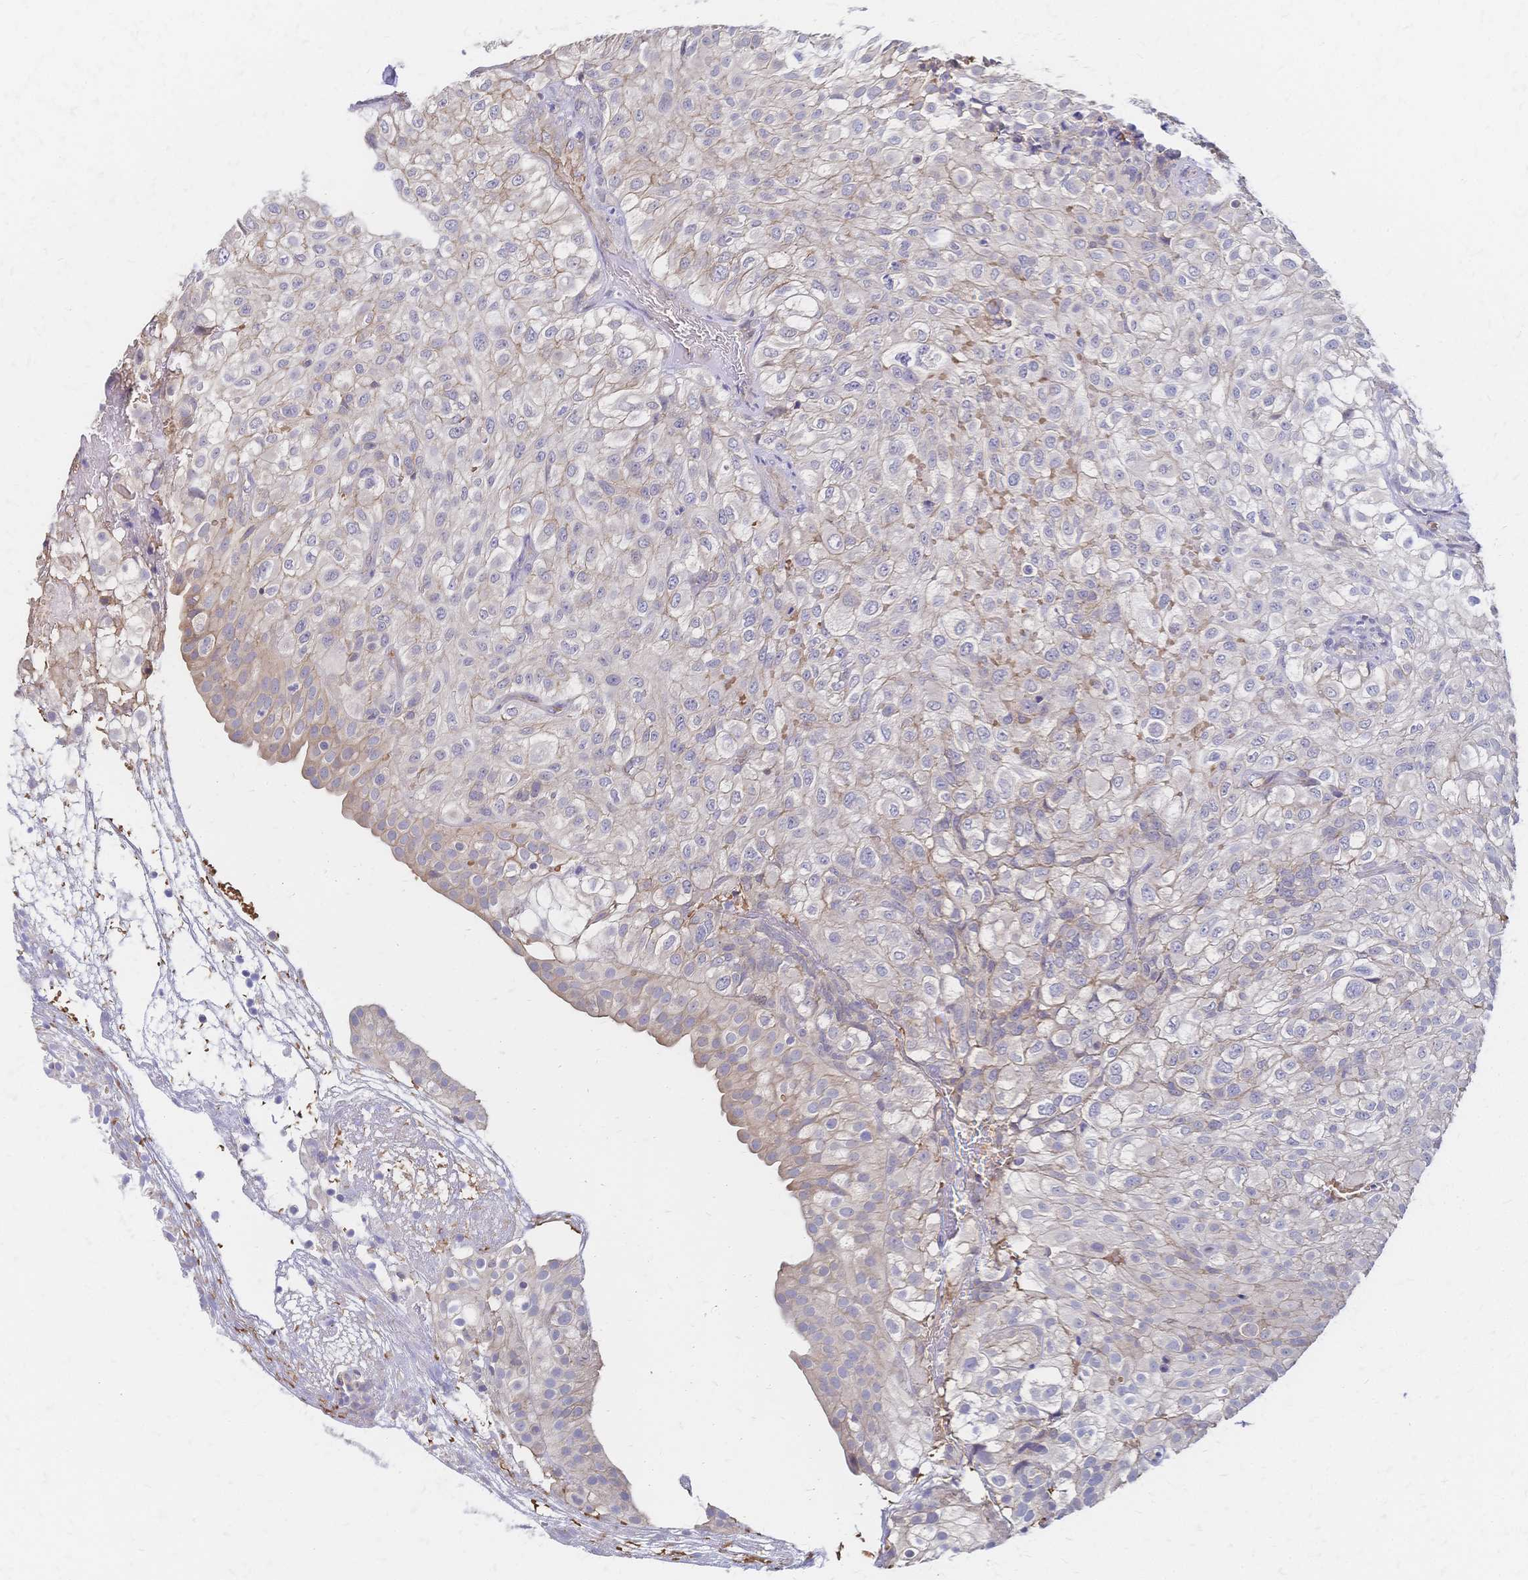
{"staining": {"intensity": "weak", "quantity": "<25%", "location": "cytoplasmic/membranous"}, "tissue": "urothelial cancer", "cell_type": "Tumor cells", "image_type": "cancer", "snomed": [{"axis": "morphology", "description": "Urothelial carcinoma, High grade"}, {"axis": "topography", "description": "Urinary bladder"}], "caption": "DAB immunohistochemical staining of high-grade urothelial carcinoma demonstrates no significant positivity in tumor cells.", "gene": "SLC5A1", "patient": {"sex": "male", "age": 56}}